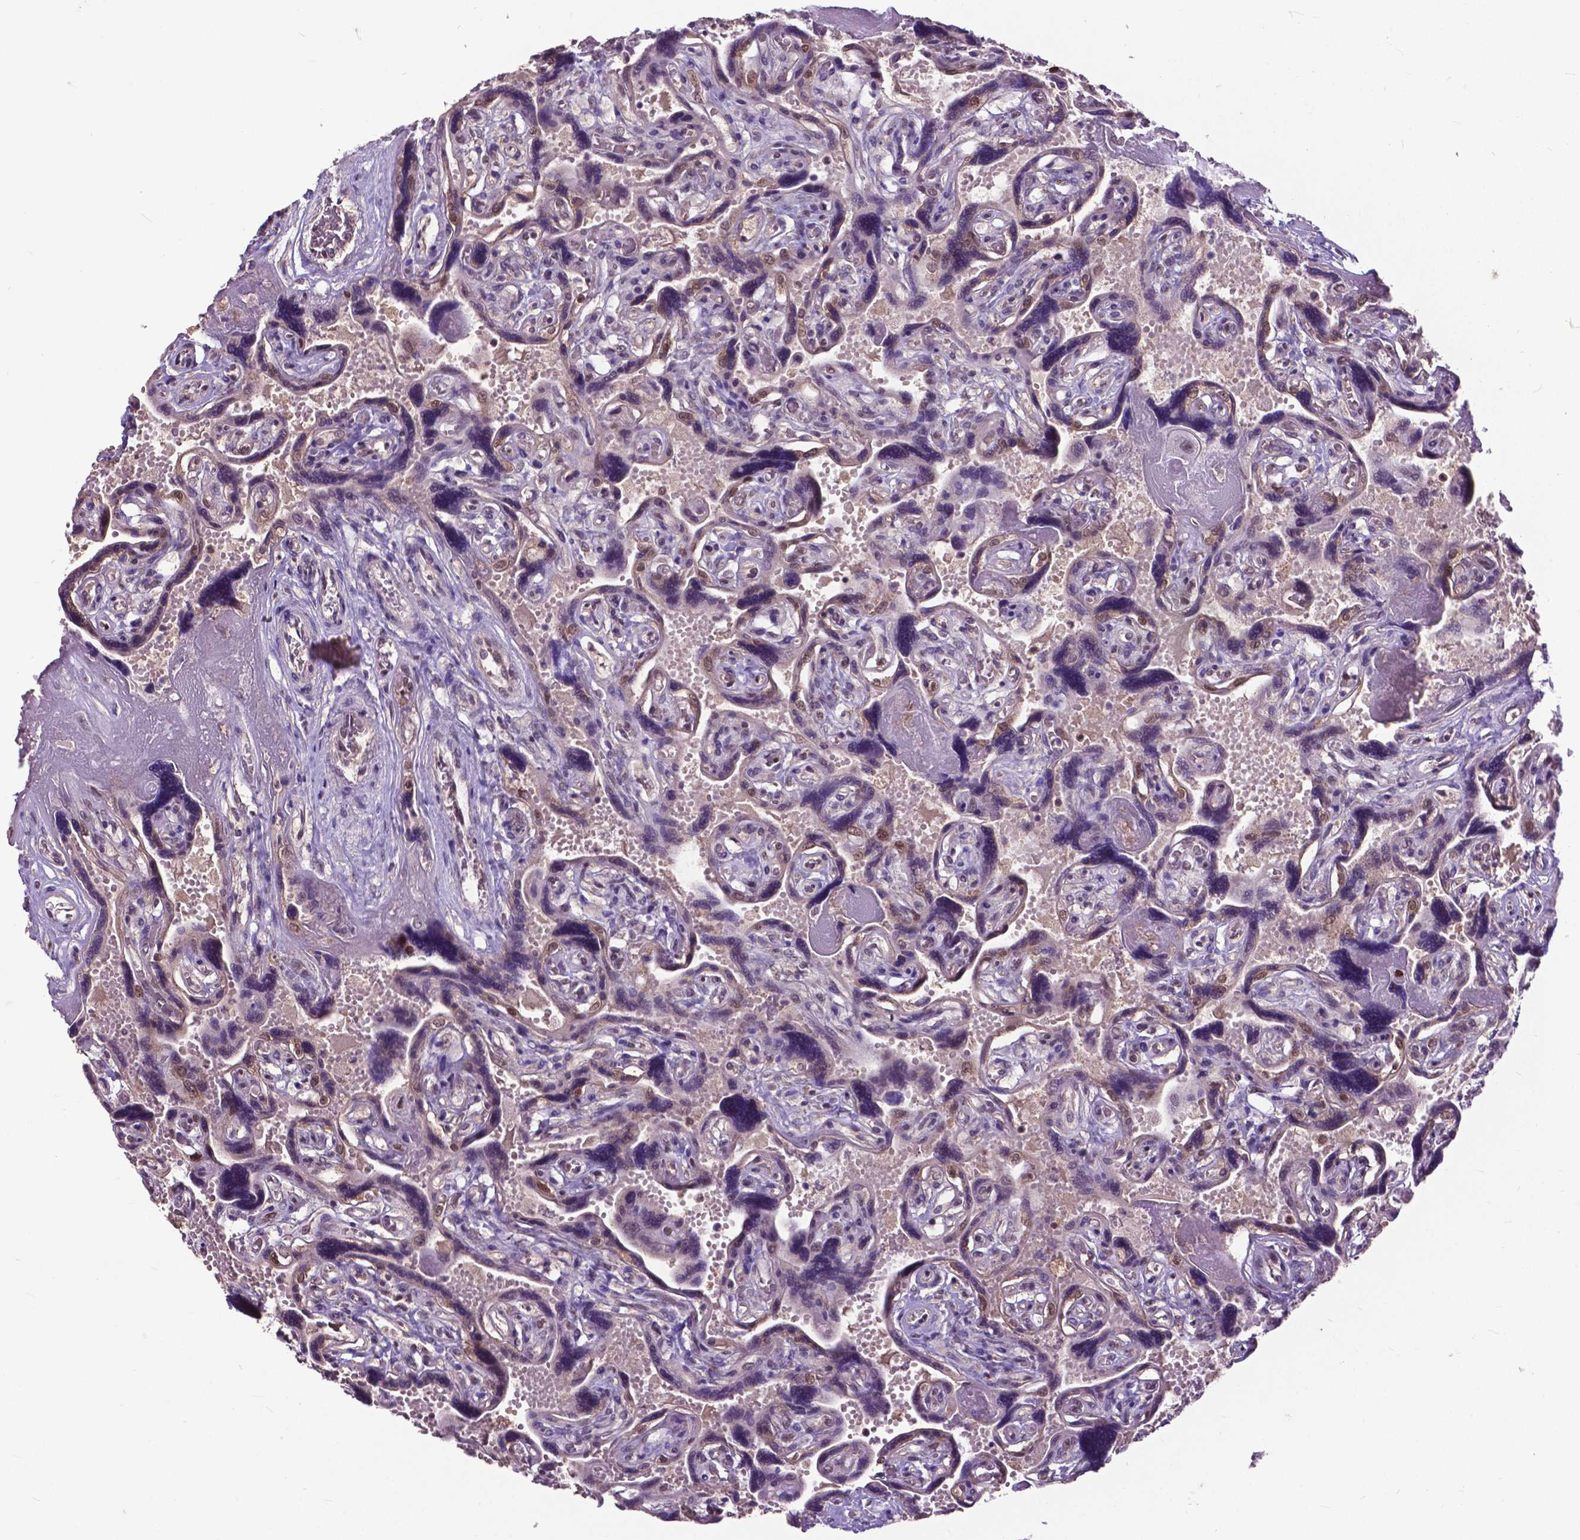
{"staining": {"intensity": "weak", "quantity": ">75%", "location": "nuclear"}, "tissue": "placenta", "cell_type": "Decidual cells", "image_type": "normal", "snomed": [{"axis": "morphology", "description": "Normal tissue, NOS"}, {"axis": "topography", "description": "Placenta"}], "caption": "Weak nuclear positivity is seen in approximately >75% of decidual cells in benign placenta.", "gene": "FAF1", "patient": {"sex": "female", "age": 32}}